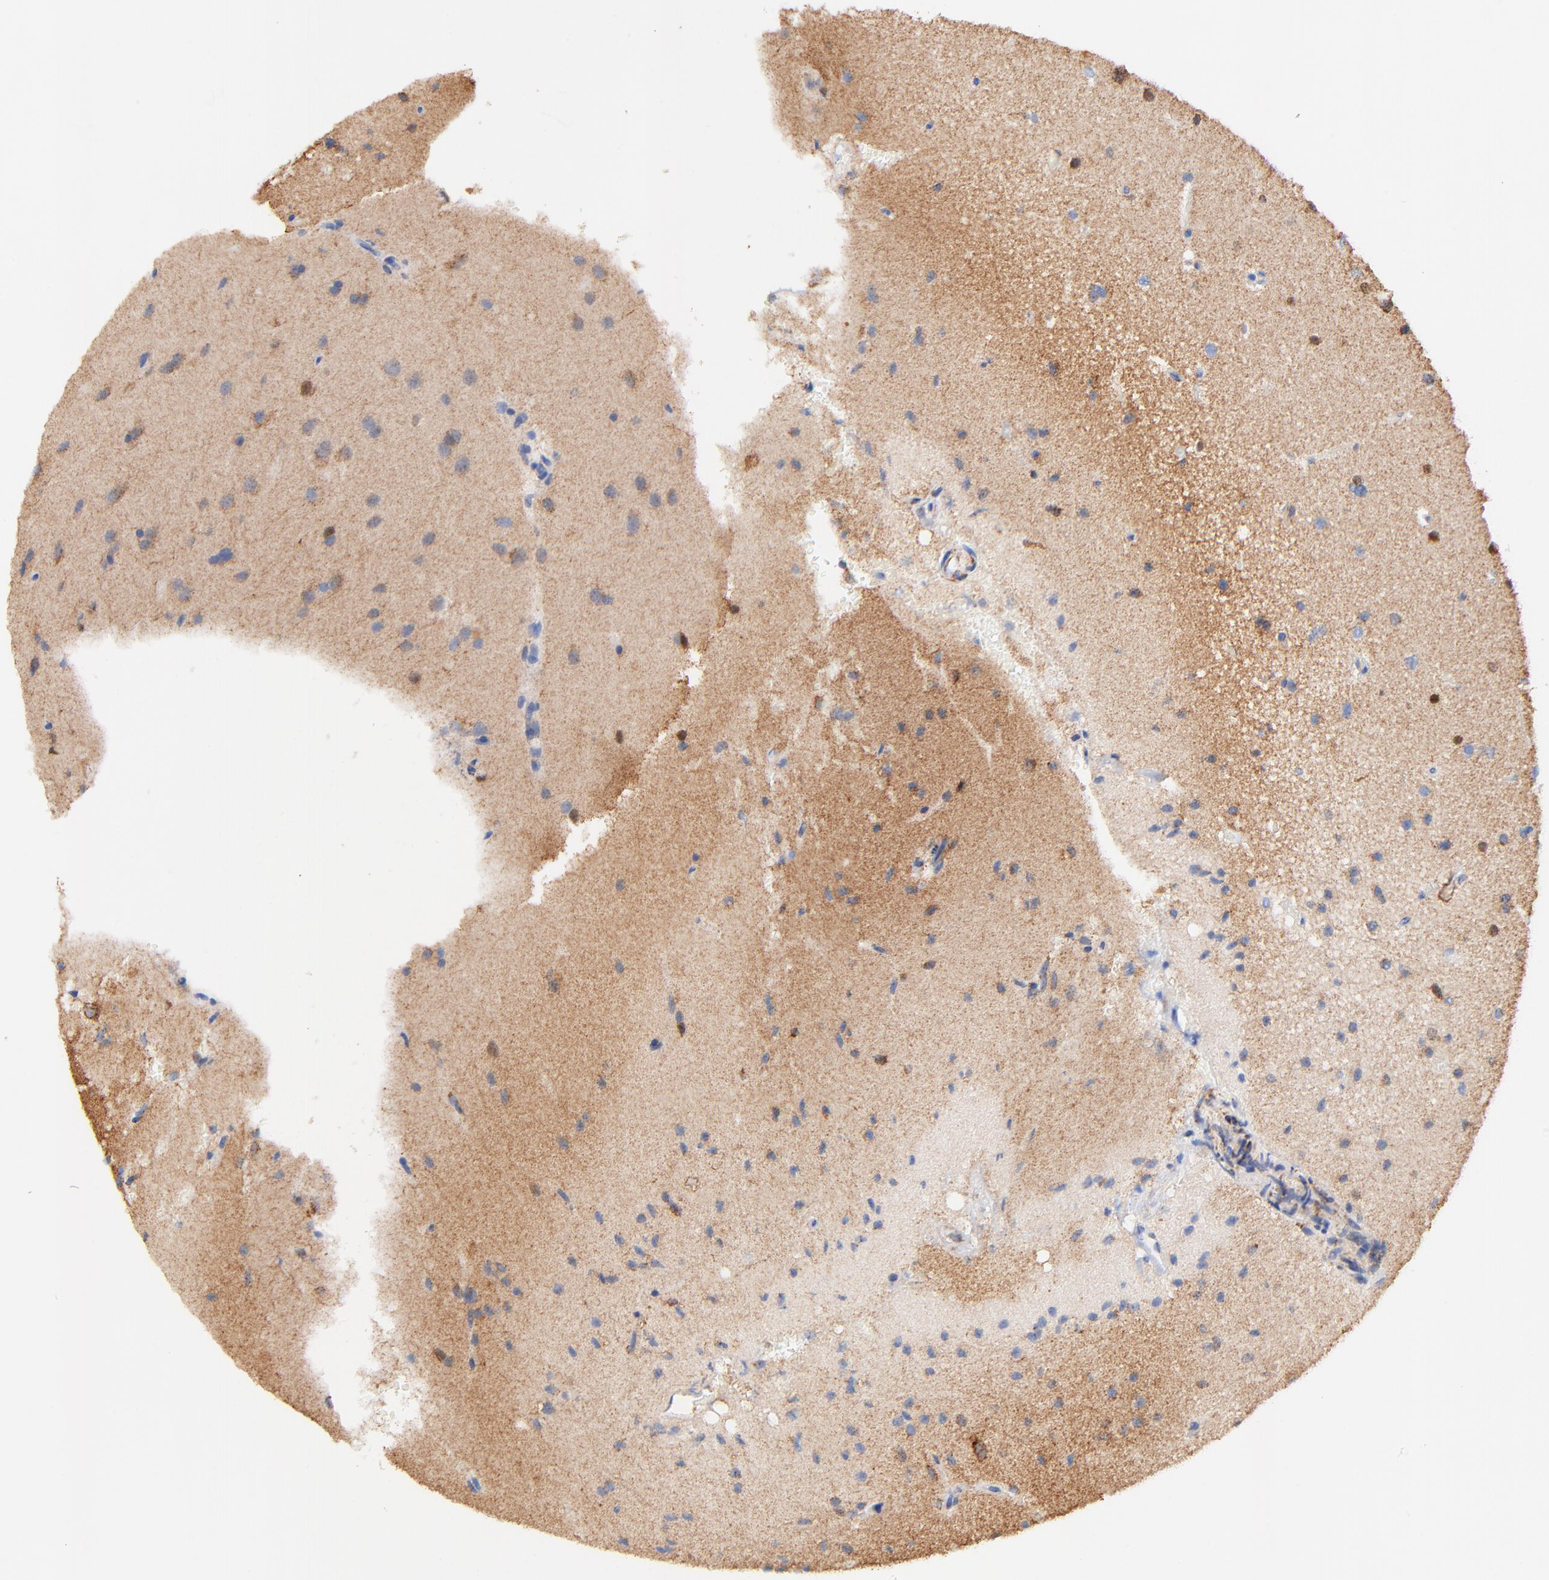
{"staining": {"intensity": "moderate", "quantity": "25%-75%", "location": "cytoplasmic/membranous"}, "tissue": "glioma", "cell_type": "Tumor cells", "image_type": "cancer", "snomed": [{"axis": "morphology", "description": "Glioma, malignant, Low grade"}, {"axis": "topography", "description": "Cerebral cortex"}], "caption": "Protein staining of malignant glioma (low-grade) tissue demonstrates moderate cytoplasmic/membranous positivity in about 25%-75% of tumor cells.", "gene": "ATP5F1D", "patient": {"sex": "female", "age": 47}}